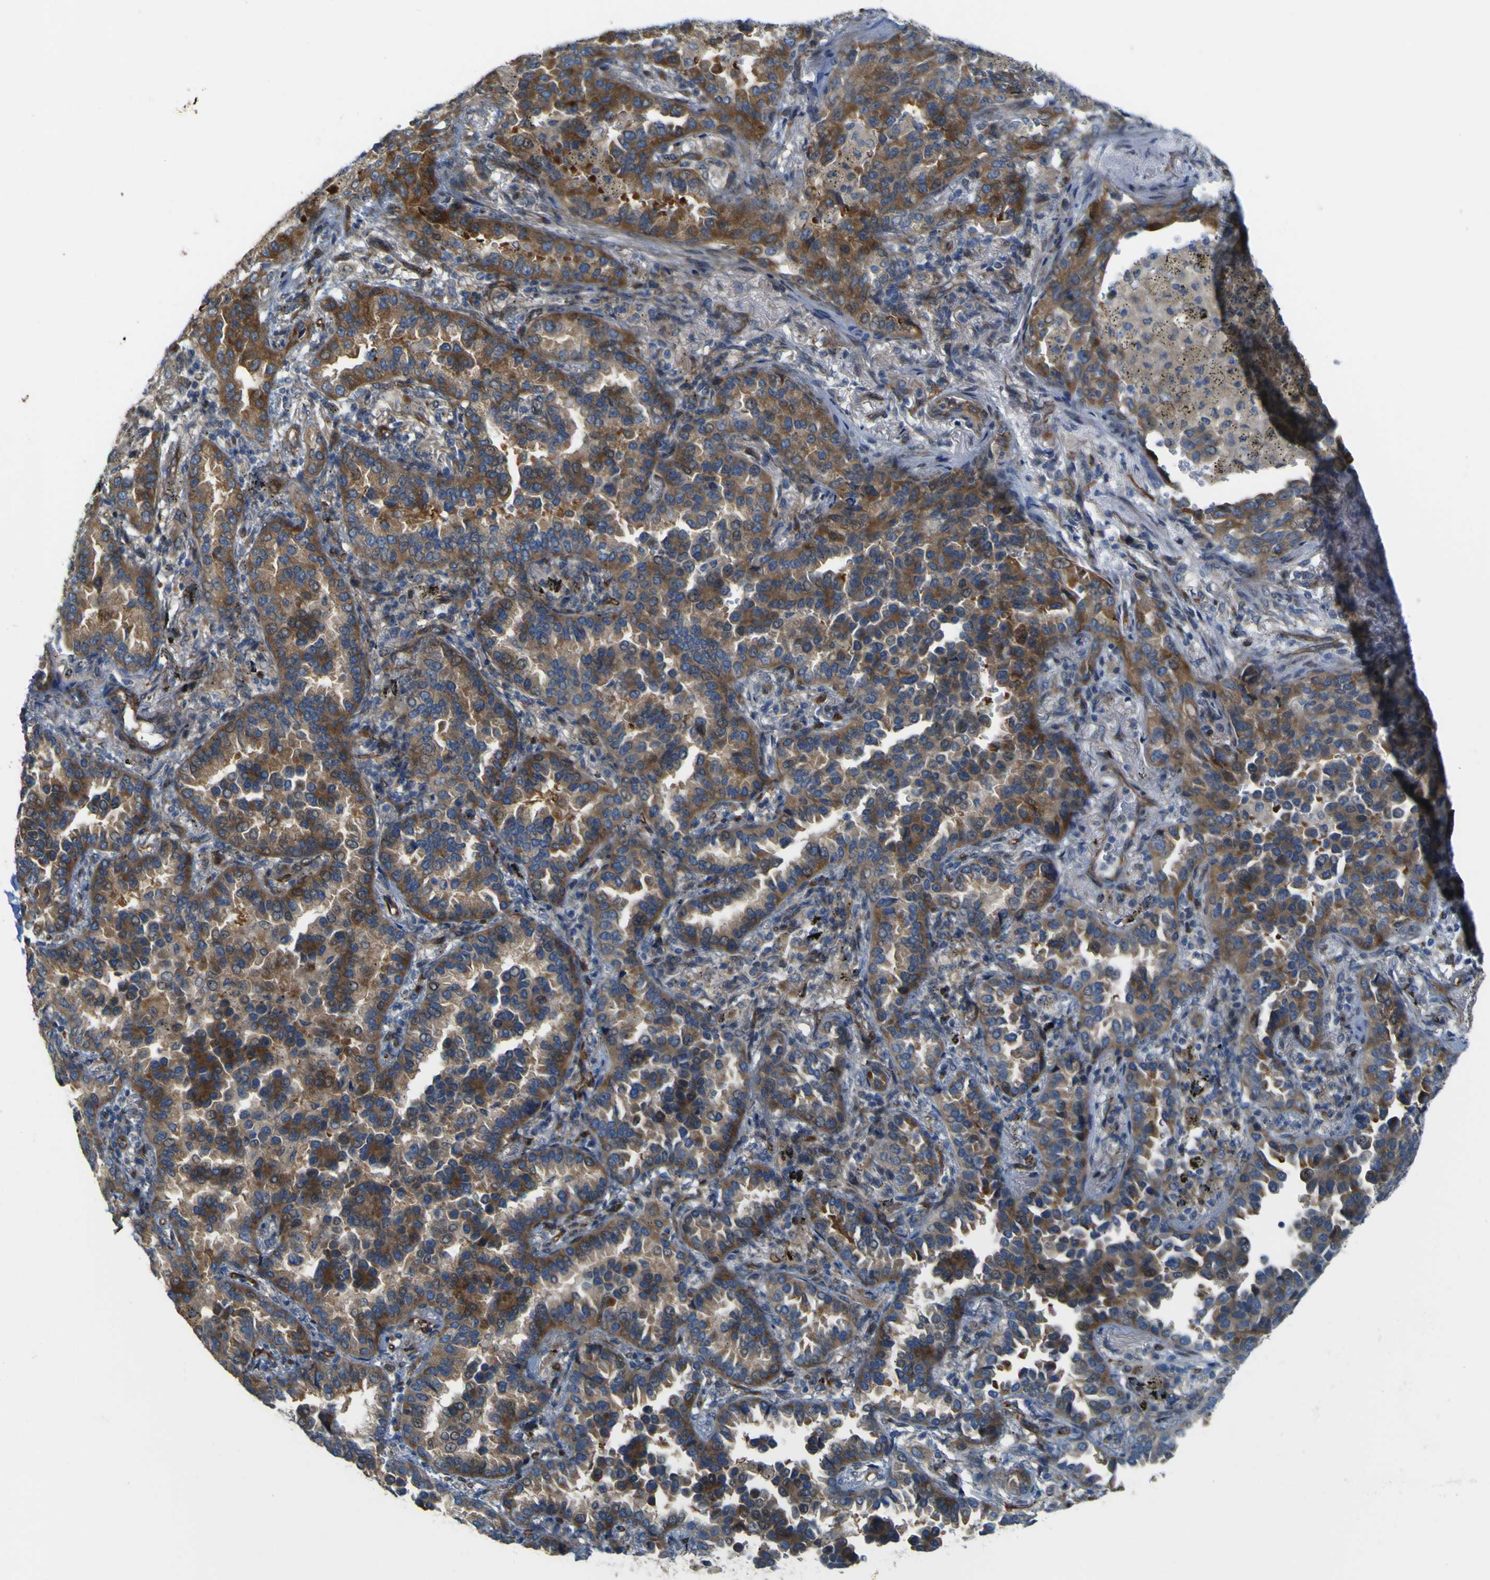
{"staining": {"intensity": "moderate", "quantity": ">75%", "location": "cytoplasmic/membranous"}, "tissue": "lung cancer", "cell_type": "Tumor cells", "image_type": "cancer", "snomed": [{"axis": "morphology", "description": "Normal tissue, NOS"}, {"axis": "morphology", "description": "Adenocarcinoma, NOS"}, {"axis": "topography", "description": "Lung"}], "caption": "Immunohistochemical staining of lung cancer (adenocarcinoma) shows moderate cytoplasmic/membranous protein expression in approximately >75% of tumor cells. The staining was performed using DAB (3,3'-diaminobenzidine) to visualize the protein expression in brown, while the nuclei were stained in blue with hematoxylin (Magnification: 20x).", "gene": "JPH1", "patient": {"sex": "male", "age": 59}}